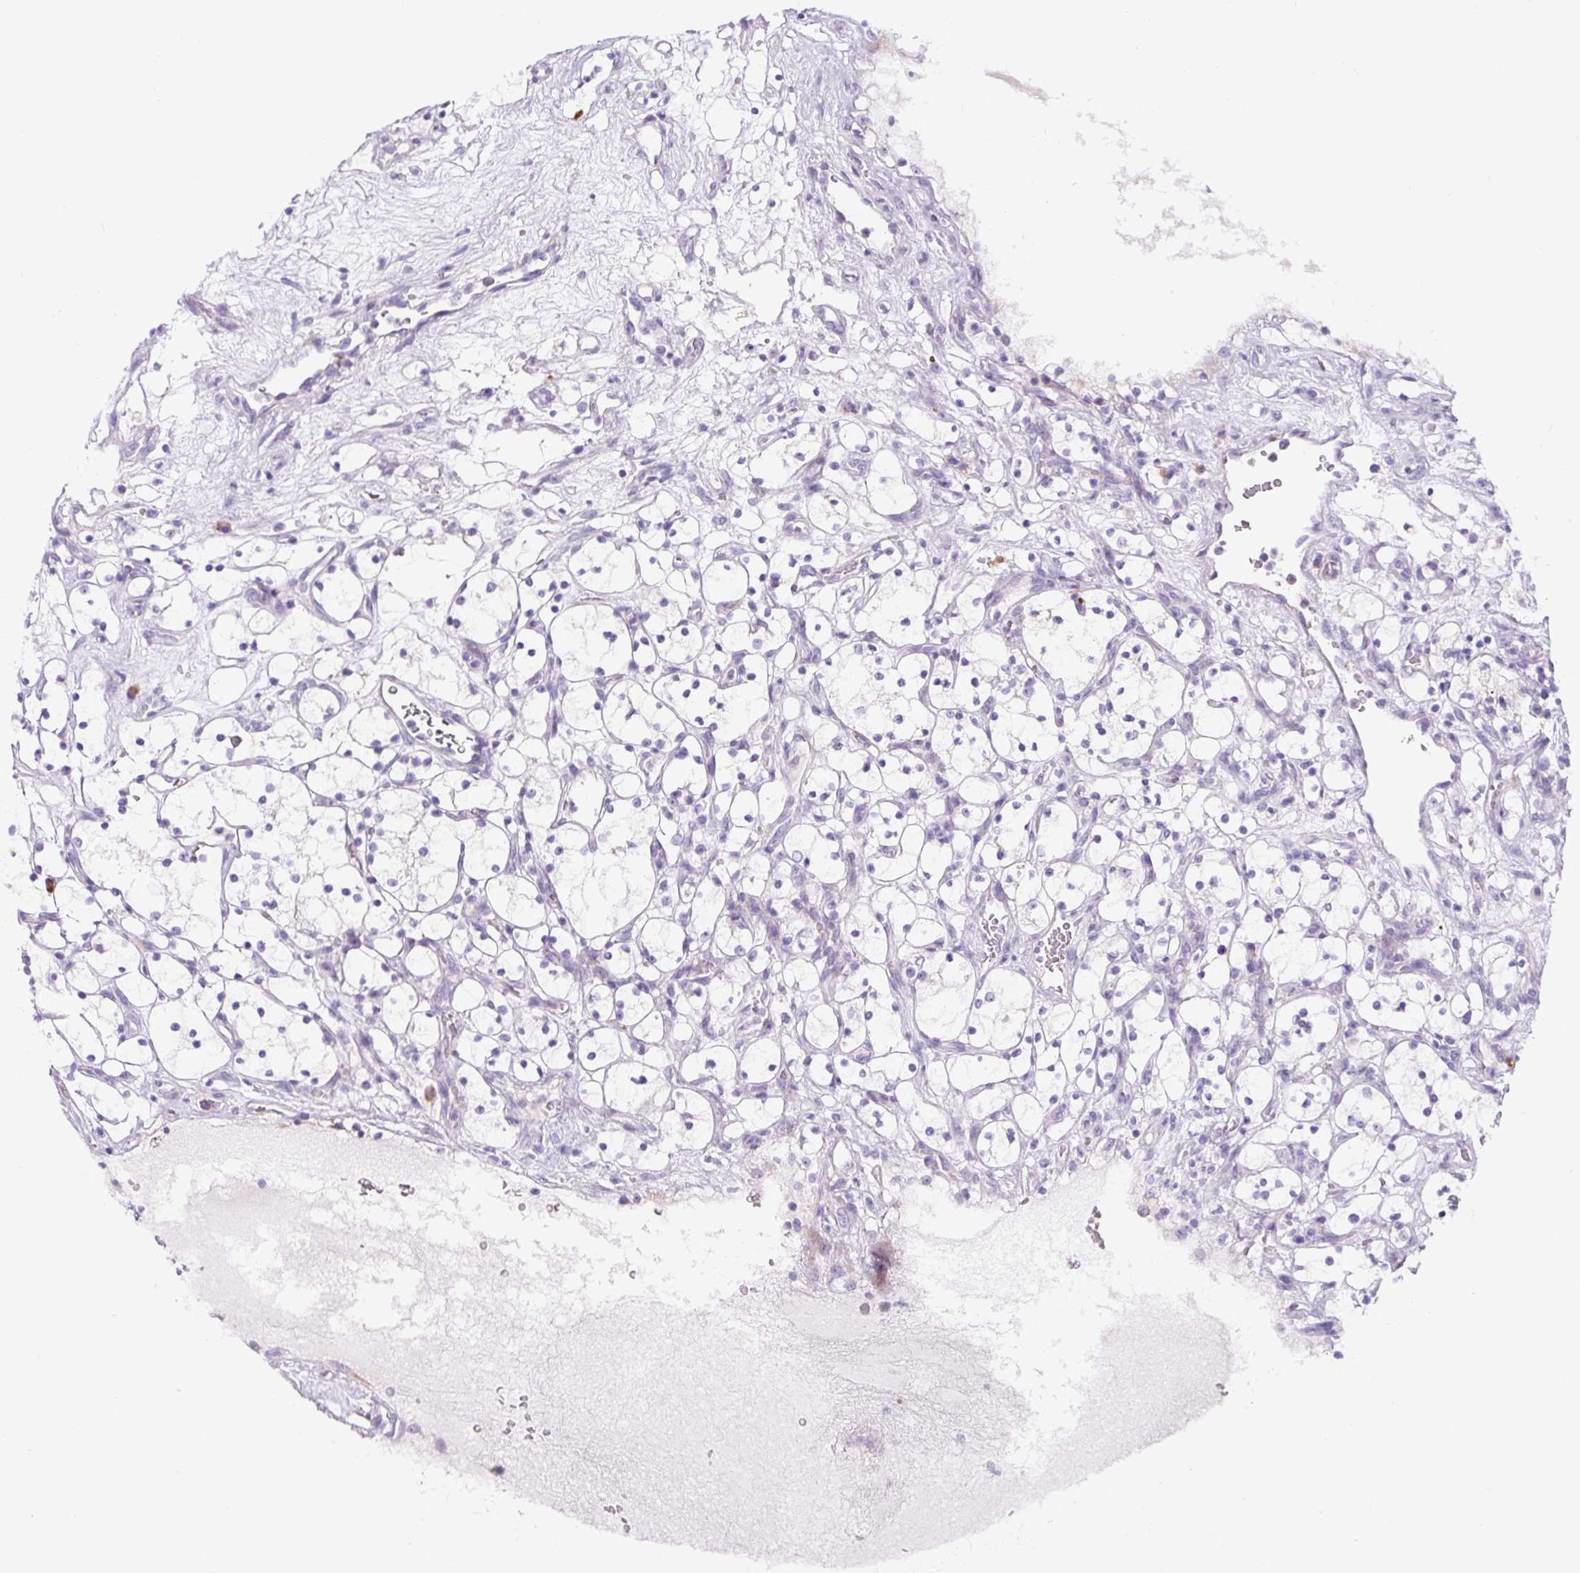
{"staining": {"intensity": "negative", "quantity": "none", "location": "none"}, "tissue": "renal cancer", "cell_type": "Tumor cells", "image_type": "cancer", "snomed": [{"axis": "morphology", "description": "Adenocarcinoma, NOS"}, {"axis": "topography", "description": "Kidney"}], "caption": "IHC image of adenocarcinoma (renal) stained for a protein (brown), which shows no positivity in tumor cells. The staining was performed using DAB (3,3'-diaminobenzidine) to visualize the protein expression in brown, while the nuclei were stained in blue with hematoxylin (Magnification: 20x).", "gene": "ZNF596", "patient": {"sex": "female", "age": 69}}